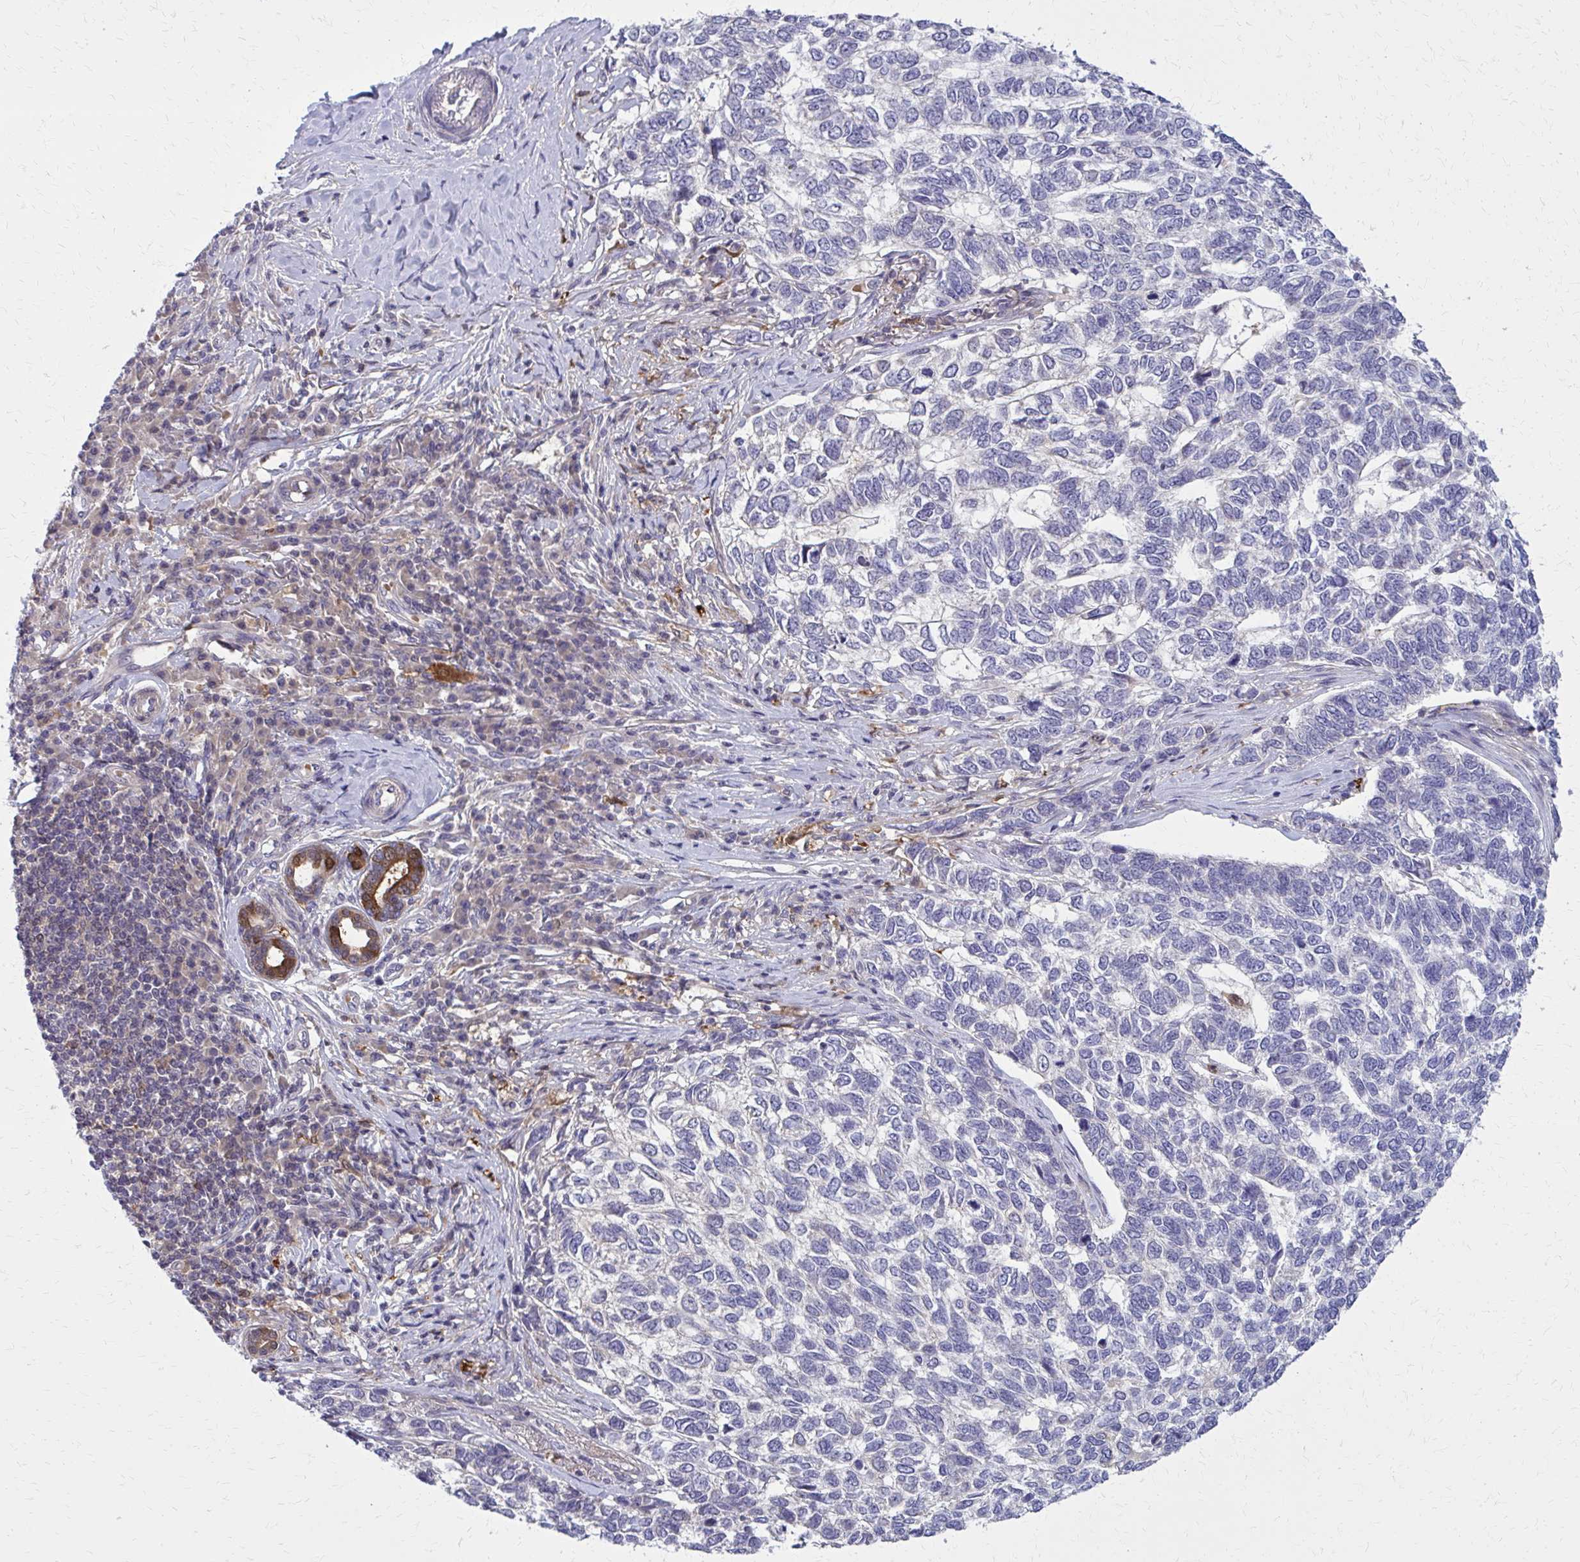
{"staining": {"intensity": "negative", "quantity": "none", "location": "none"}, "tissue": "skin cancer", "cell_type": "Tumor cells", "image_type": "cancer", "snomed": [{"axis": "morphology", "description": "Basal cell carcinoma"}, {"axis": "topography", "description": "Skin"}], "caption": "Tumor cells are negative for brown protein staining in skin cancer.", "gene": "DBI", "patient": {"sex": "female", "age": 65}}